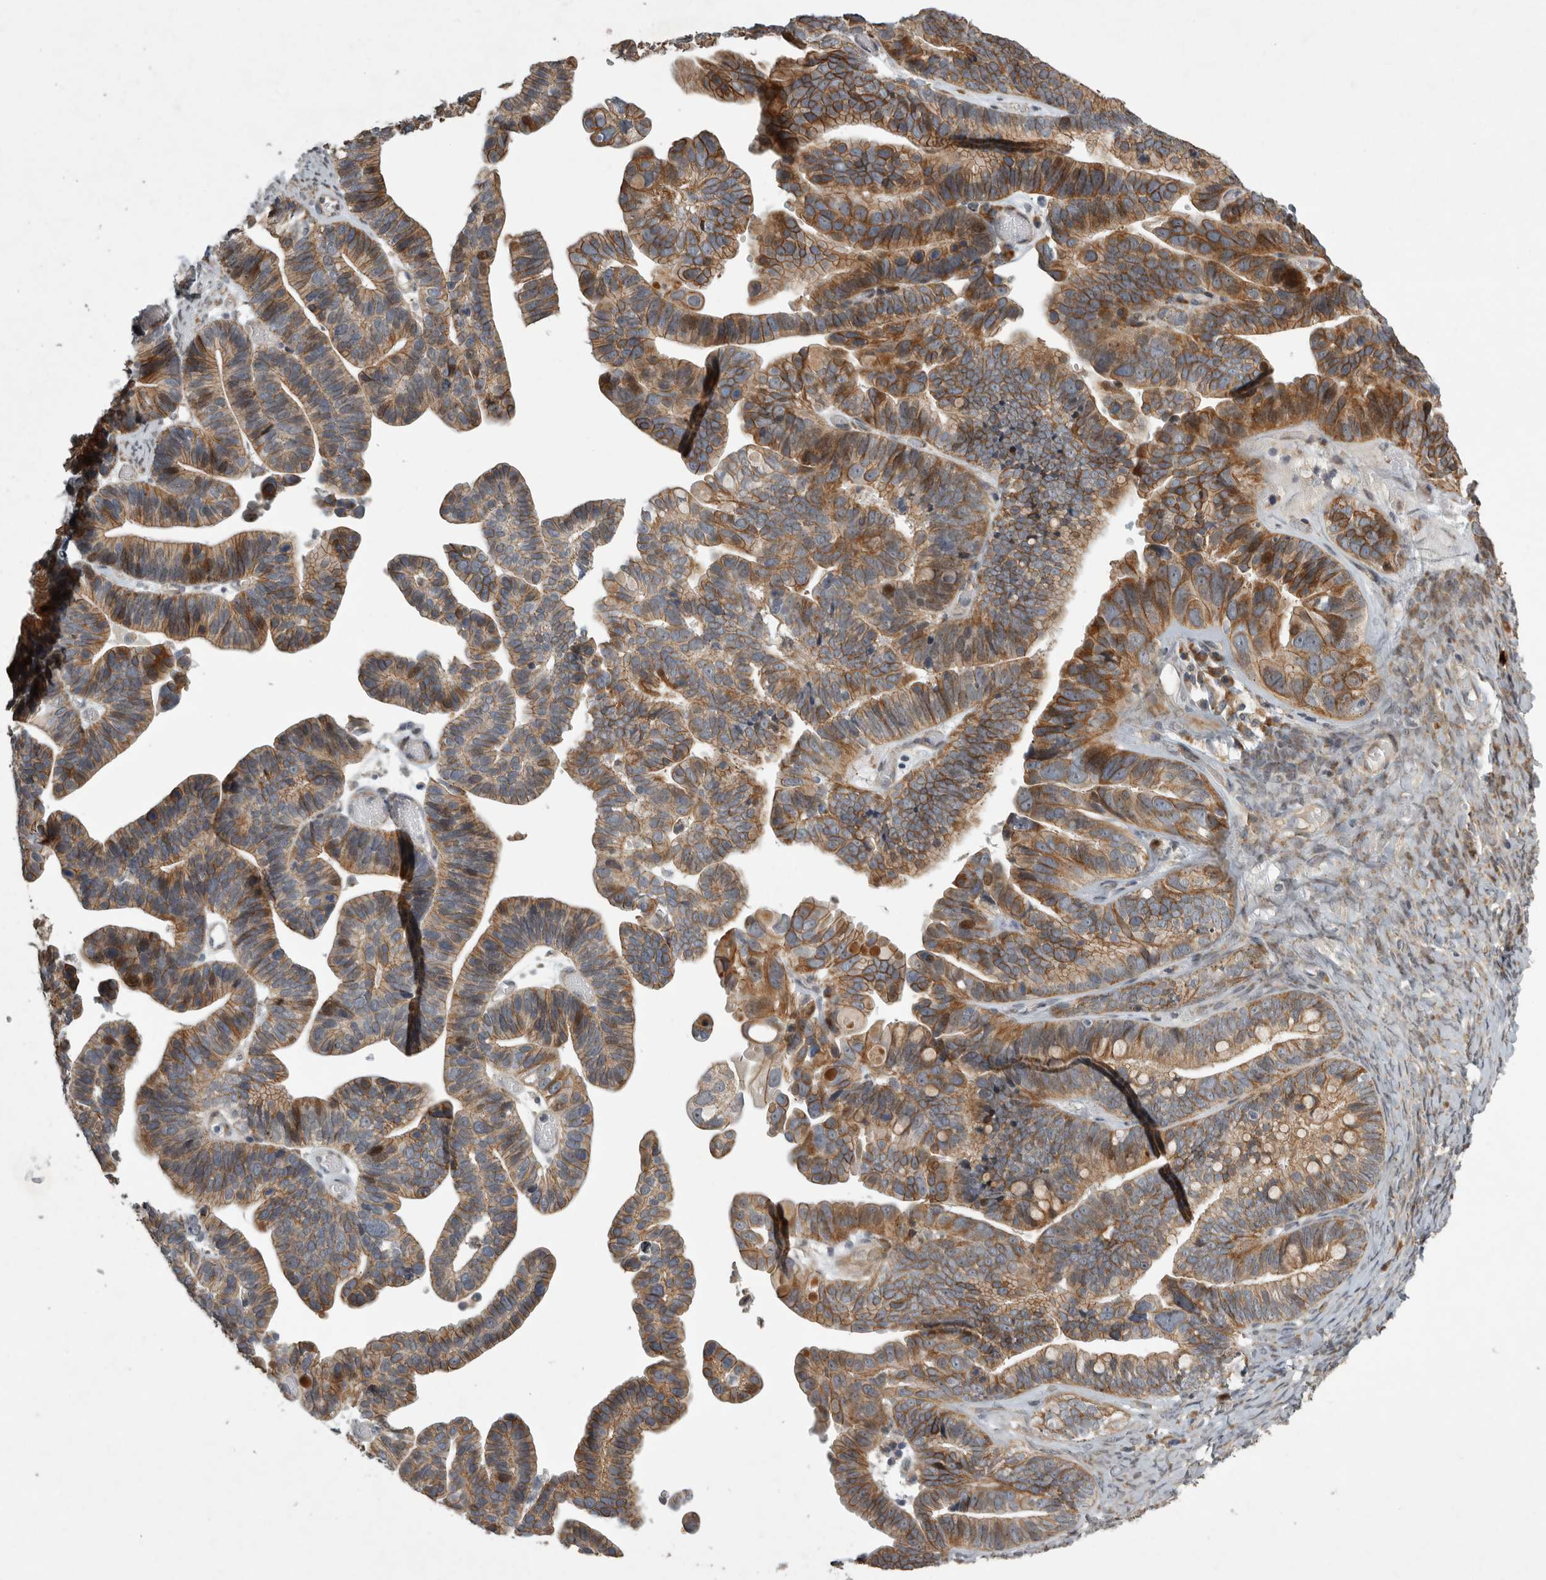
{"staining": {"intensity": "moderate", "quantity": ">75%", "location": "cytoplasmic/membranous,nuclear"}, "tissue": "ovarian cancer", "cell_type": "Tumor cells", "image_type": "cancer", "snomed": [{"axis": "morphology", "description": "Cystadenocarcinoma, serous, NOS"}, {"axis": "topography", "description": "Ovary"}], "caption": "This image shows ovarian serous cystadenocarcinoma stained with immunohistochemistry (IHC) to label a protein in brown. The cytoplasmic/membranous and nuclear of tumor cells show moderate positivity for the protein. Nuclei are counter-stained blue.", "gene": "MPDZ", "patient": {"sex": "female", "age": 56}}